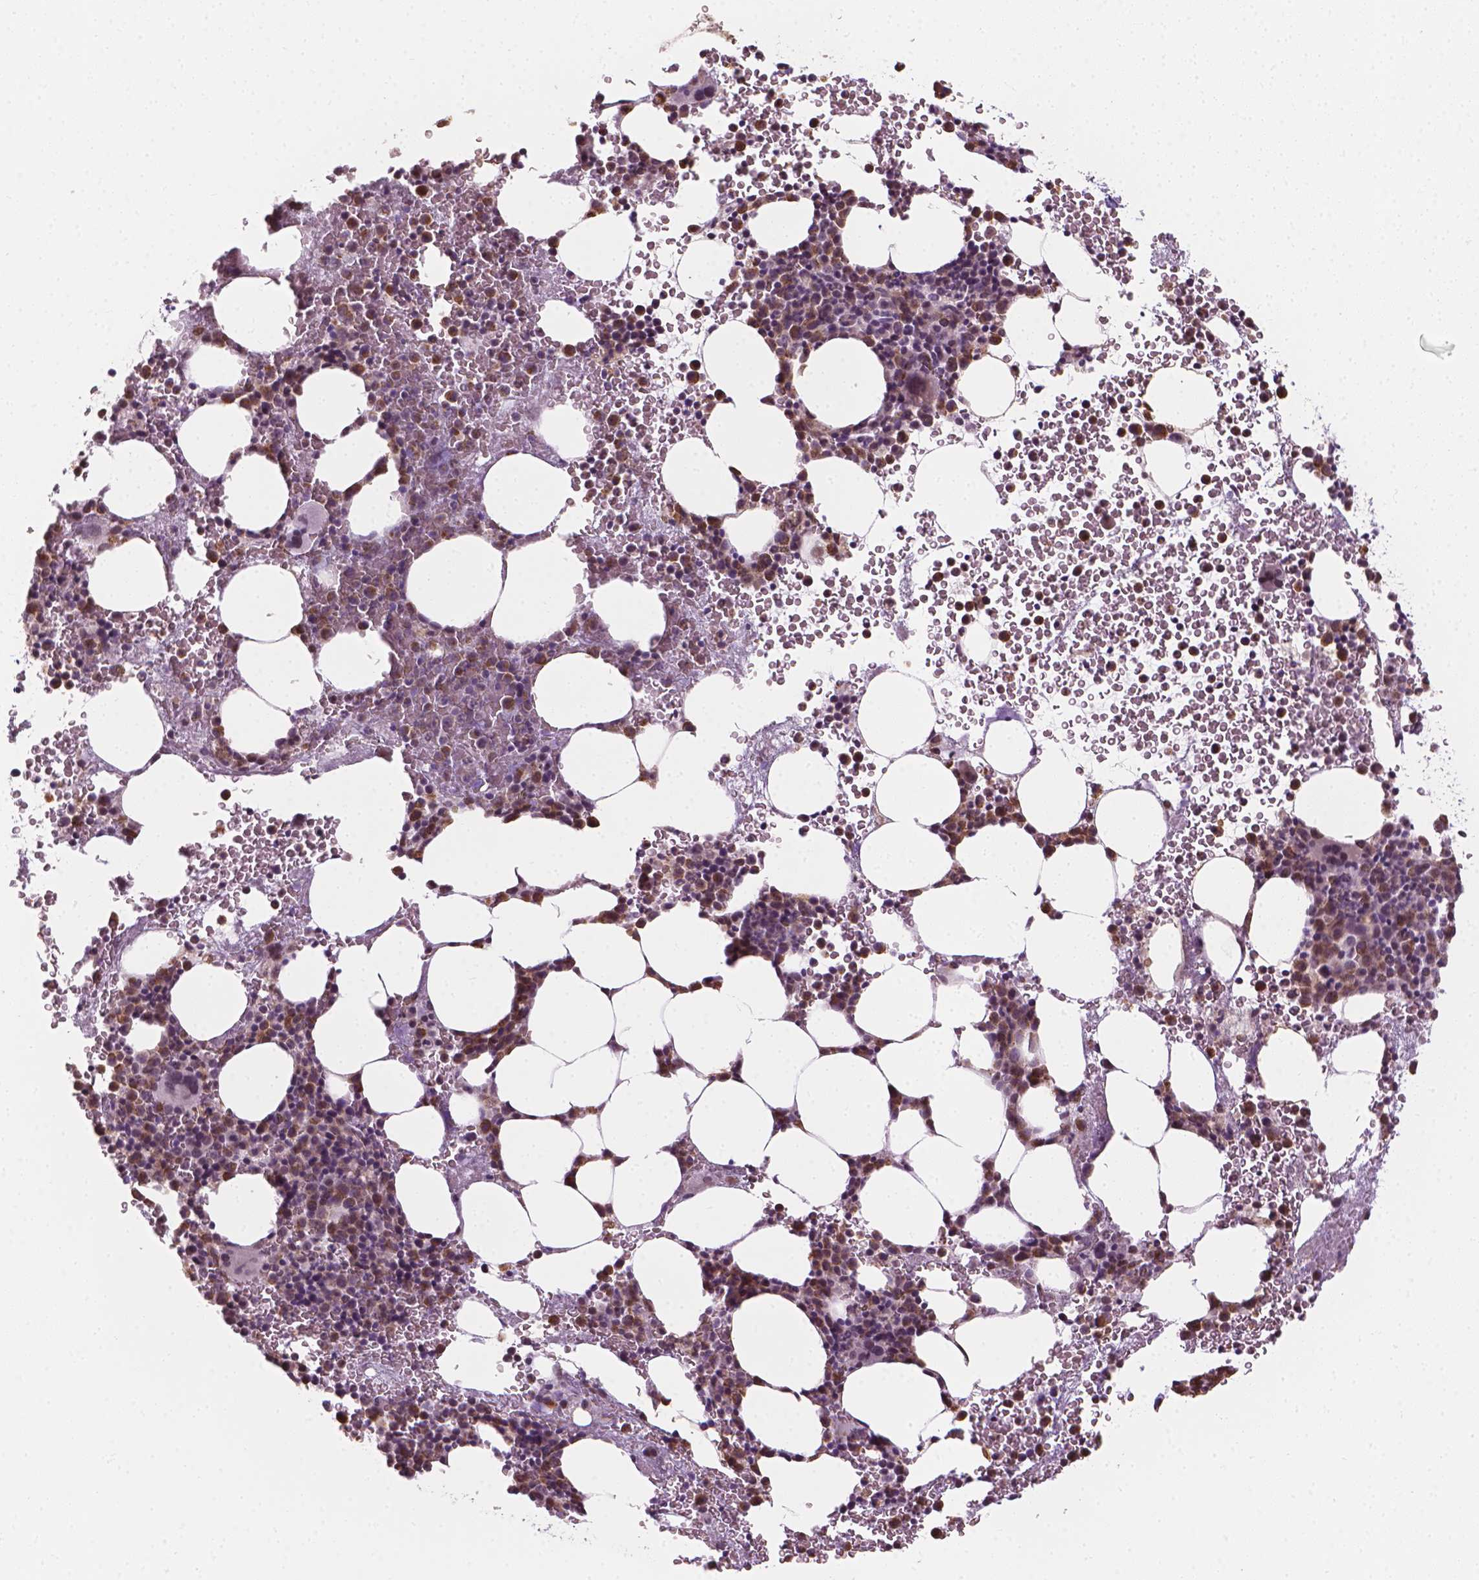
{"staining": {"intensity": "moderate", "quantity": "25%-75%", "location": "nuclear"}, "tissue": "bone marrow", "cell_type": "Hematopoietic cells", "image_type": "normal", "snomed": [{"axis": "morphology", "description": "Normal tissue, NOS"}, {"axis": "topography", "description": "Bone marrow"}], "caption": "DAB (3,3'-diaminobenzidine) immunohistochemical staining of normal human bone marrow demonstrates moderate nuclear protein staining in approximately 25%-75% of hematopoietic cells. (Stains: DAB in brown, nuclei in blue, Microscopy: brightfield microscopy at high magnification).", "gene": "CDKN1C", "patient": {"sex": "female", "age": 56}}